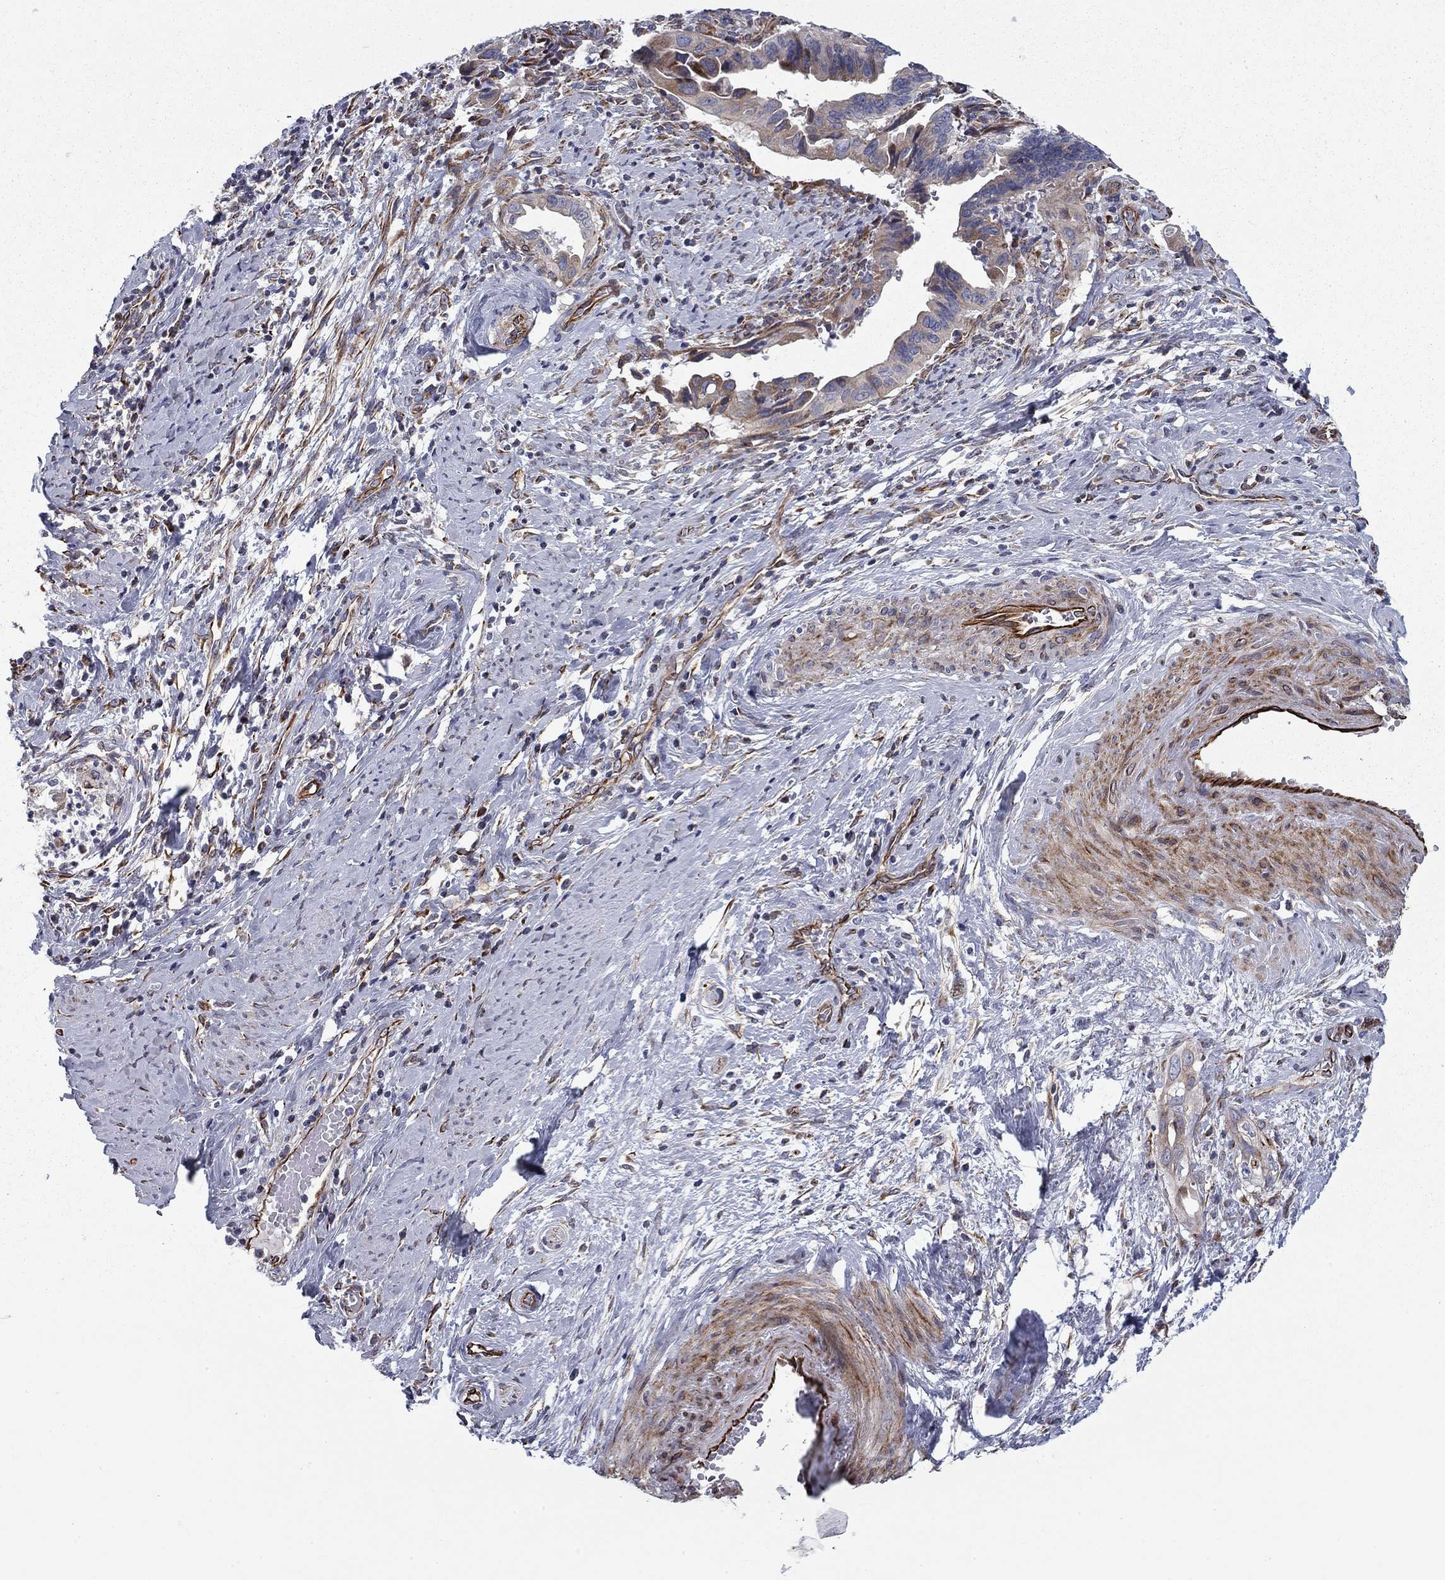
{"staining": {"intensity": "weak", "quantity": "<25%", "location": "cytoplasmic/membranous"}, "tissue": "cervical cancer", "cell_type": "Tumor cells", "image_type": "cancer", "snomed": [{"axis": "morphology", "description": "Adenocarcinoma, NOS"}, {"axis": "topography", "description": "Cervix"}], "caption": "This is a histopathology image of immunohistochemistry staining of cervical adenocarcinoma, which shows no positivity in tumor cells. The staining was performed using DAB (3,3'-diaminobenzidine) to visualize the protein expression in brown, while the nuclei were stained in blue with hematoxylin (Magnification: 20x).", "gene": "CLSTN1", "patient": {"sex": "female", "age": 42}}